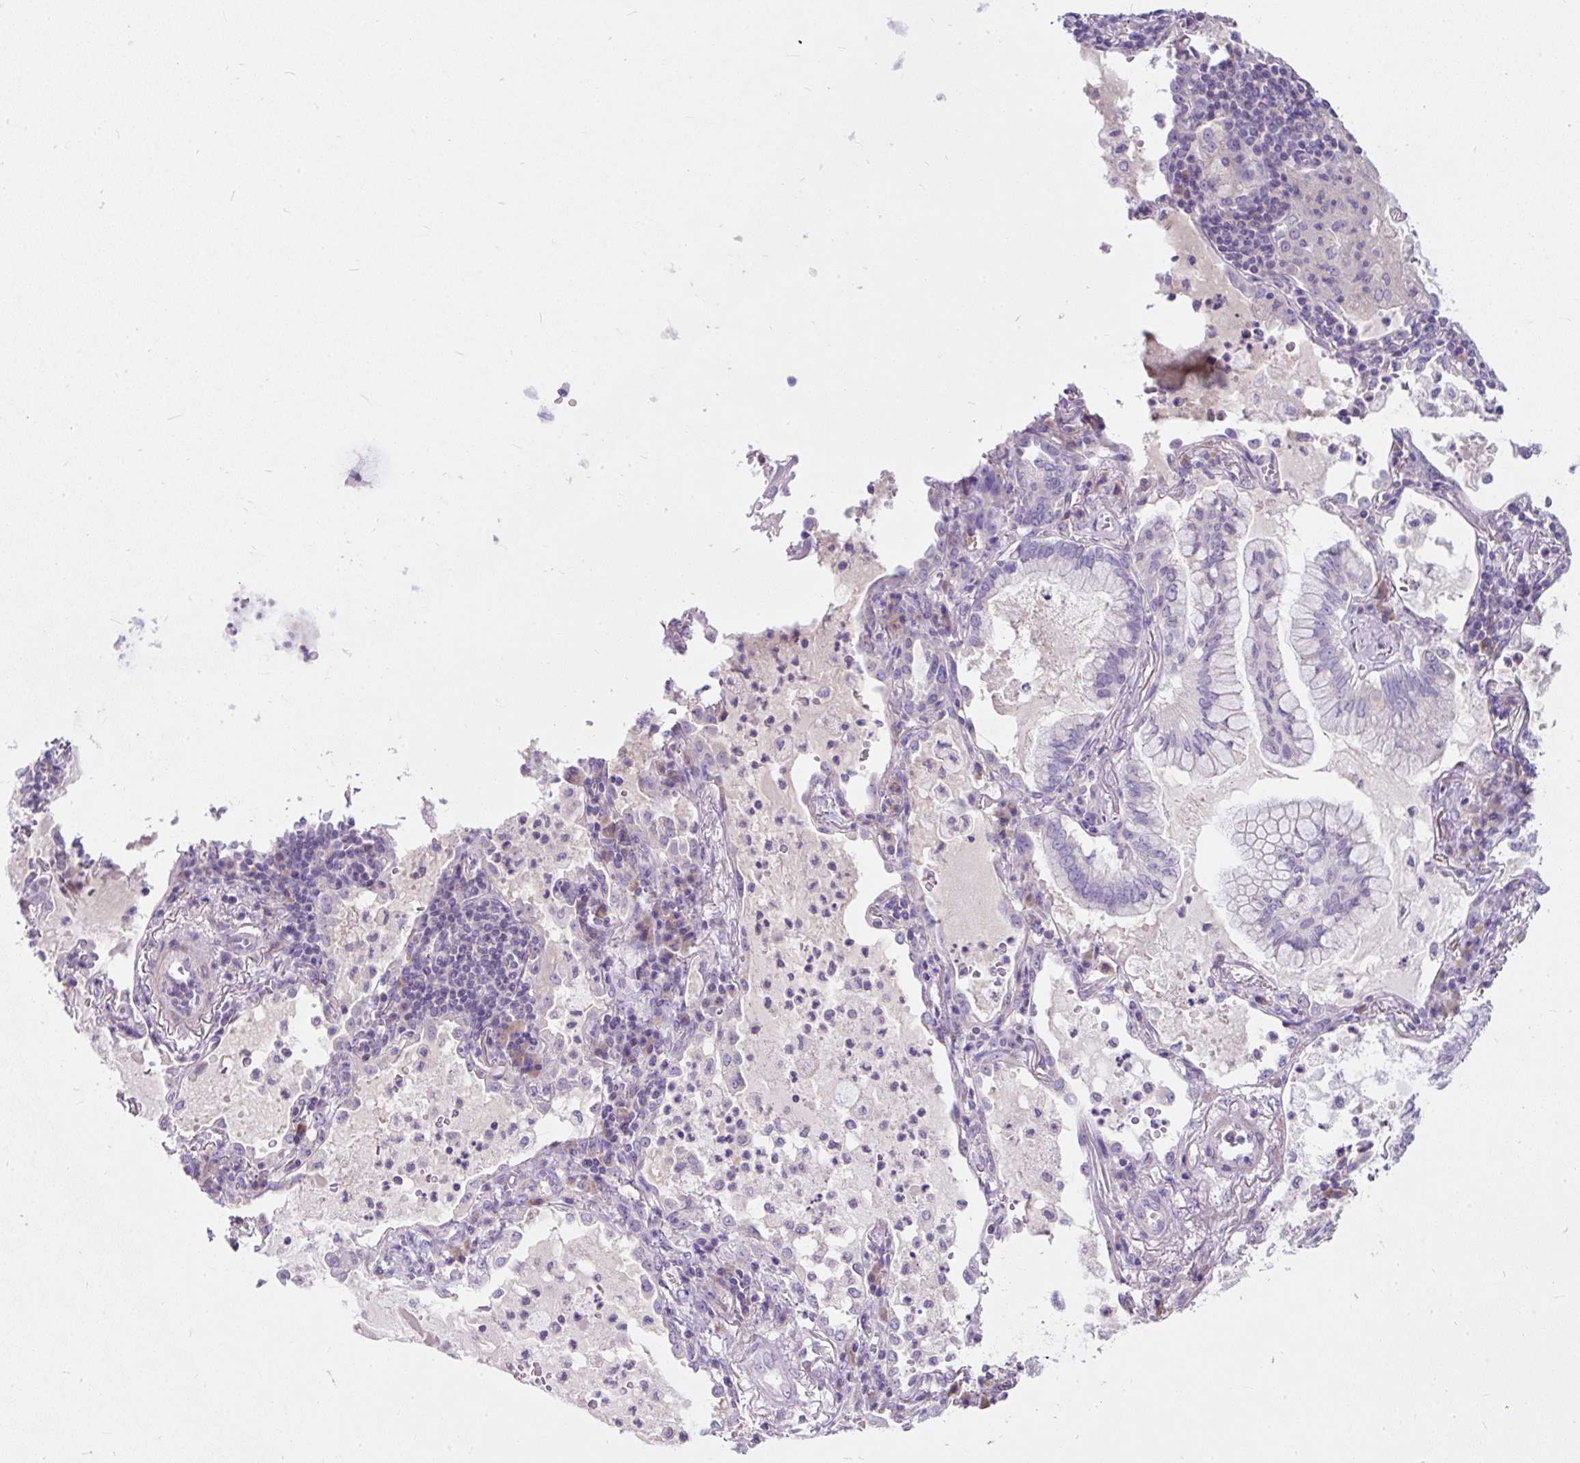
{"staining": {"intensity": "negative", "quantity": "none", "location": "none"}, "tissue": "lung cancer", "cell_type": "Tumor cells", "image_type": "cancer", "snomed": [{"axis": "morphology", "description": "Adenocarcinoma, NOS"}, {"axis": "topography", "description": "Lung"}], "caption": "Immunohistochemistry histopathology image of neoplastic tissue: human lung adenocarcinoma stained with DAB (3,3'-diaminobenzidine) reveals no significant protein positivity in tumor cells. (DAB (3,3'-diaminobenzidine) IHC, high magnification).", "gene": "SUSD5", "patient": {"sex": "female", "age": 70}}